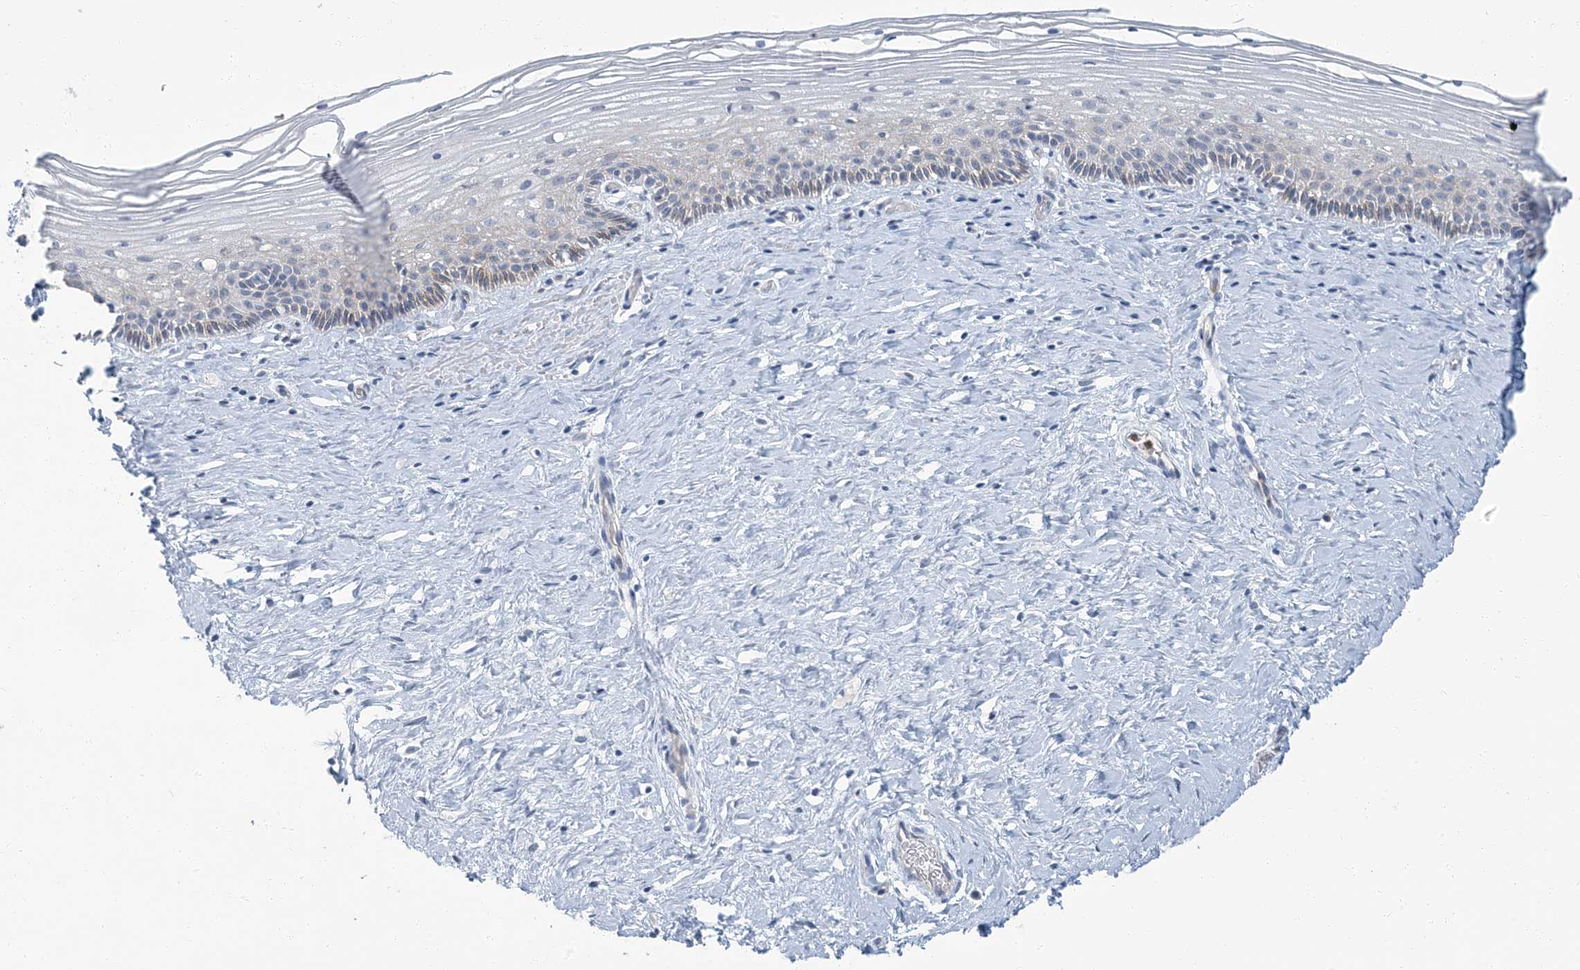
{"staining": {"intensity": "negative", "quantity": "none", "location": "none"}, "tissue": "cervix", "cell_type": "Glandular cells", "image_type": "normal", "snomed": [{"axis": "morphology", "description": "Normal tissue, NOS"}, {"axis": "topography", "description": "Cervix"}], "caption": "Immunohistochemical staining of benign cervix exhibits no significant positivity in glandular cells. (DAB (3,3'-diaminobenzidine) immunohistochemistry, high magnification).", "gene": "EPHA4", "patient": {"sex": "female", "age": 33}}